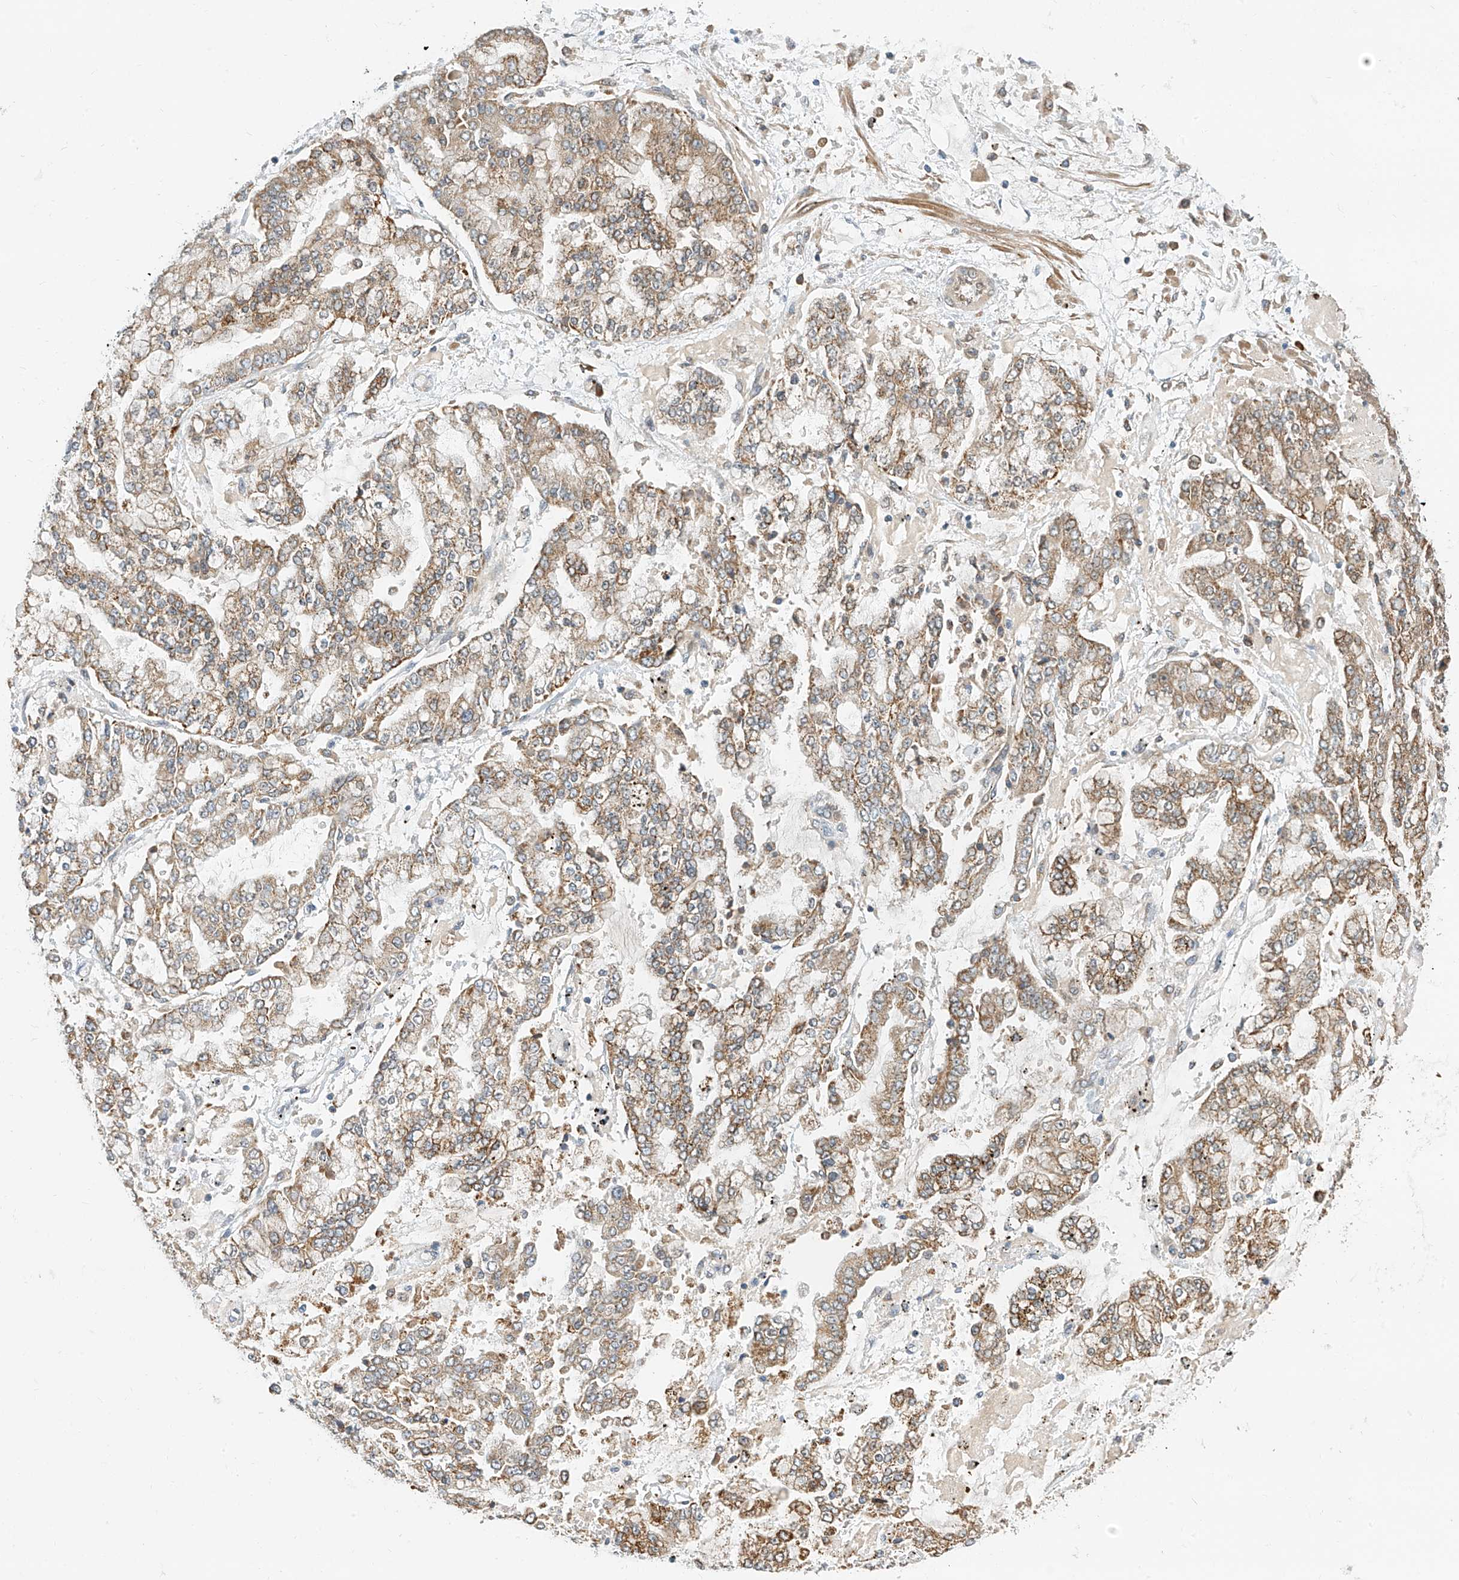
{"staining": {"intensity": "moderate", "quantity": "25%-75%", "location": "cytoplasmic/membranous"}, "tissue": "stomach cancer", "cell_type": "Tumor cells", "image_type": "cancer", "snomed": [{"axis": "morphology", "description": "Normal tissue, NOS"}, {"axis": "morphology", "description": "Adenocarcinoma, NOS"}, {"axis": "topography", "description": "Stomach, upper"}, {"axis": "topography", "description": "Stomach"}], "caption": "The micrograph reveals immunohistochemical staining of stomach cancer. There is moderate cytoplasmic/membranous positivity is seen in approximately 25%-75% of tumor cells. (DAB (3,3'-diaminobenzidine) = brown stain, brightfield microscopy at high magnification).", "gene": "PPA2", "patient": {"sex": "male", "age": 76}}